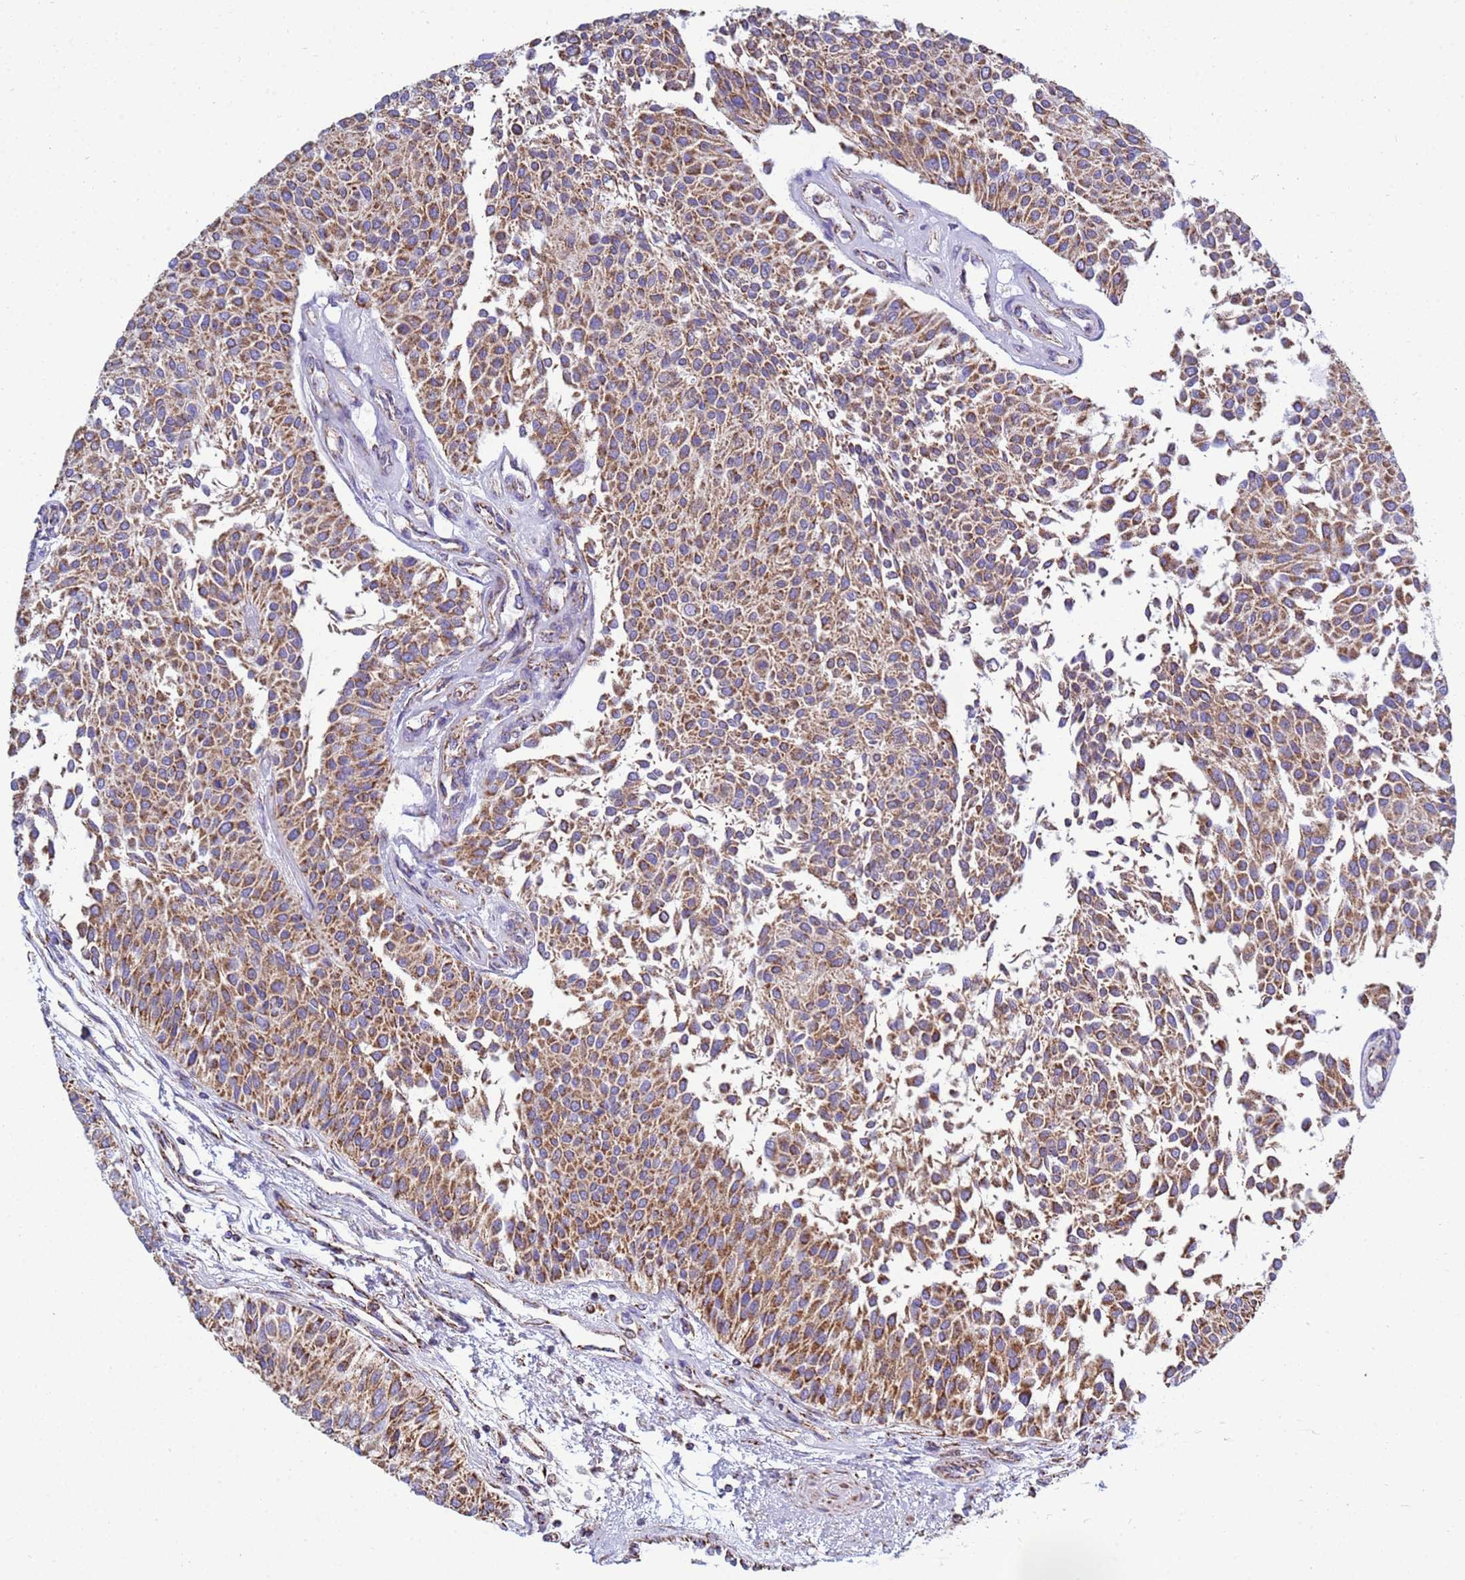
{"staining": {"intensity": "moderate", "quantity": ">75%", "location": "cytoplasmic/membranous"}, "tissue": "urothelial cancer", "cell_type": "Tumor cells", "image_type": "cancer", "snomed": [{"axis": "morphology", "description": "Urothelial carcinoma, NOS"}, {"axis": "topography", "description": "Urinary bladder"}], "caption": "Immunohistochemistry (IHC) (DAB) staining of urothelial cancer displays moderate cytoplasmic/membranous protein staining in about >75% of tumor cells. (Brightfield microscopy of DAB IHC at high magnification).", "gene": "COQ4", "patient": {"sex": "male", "age": 55}}